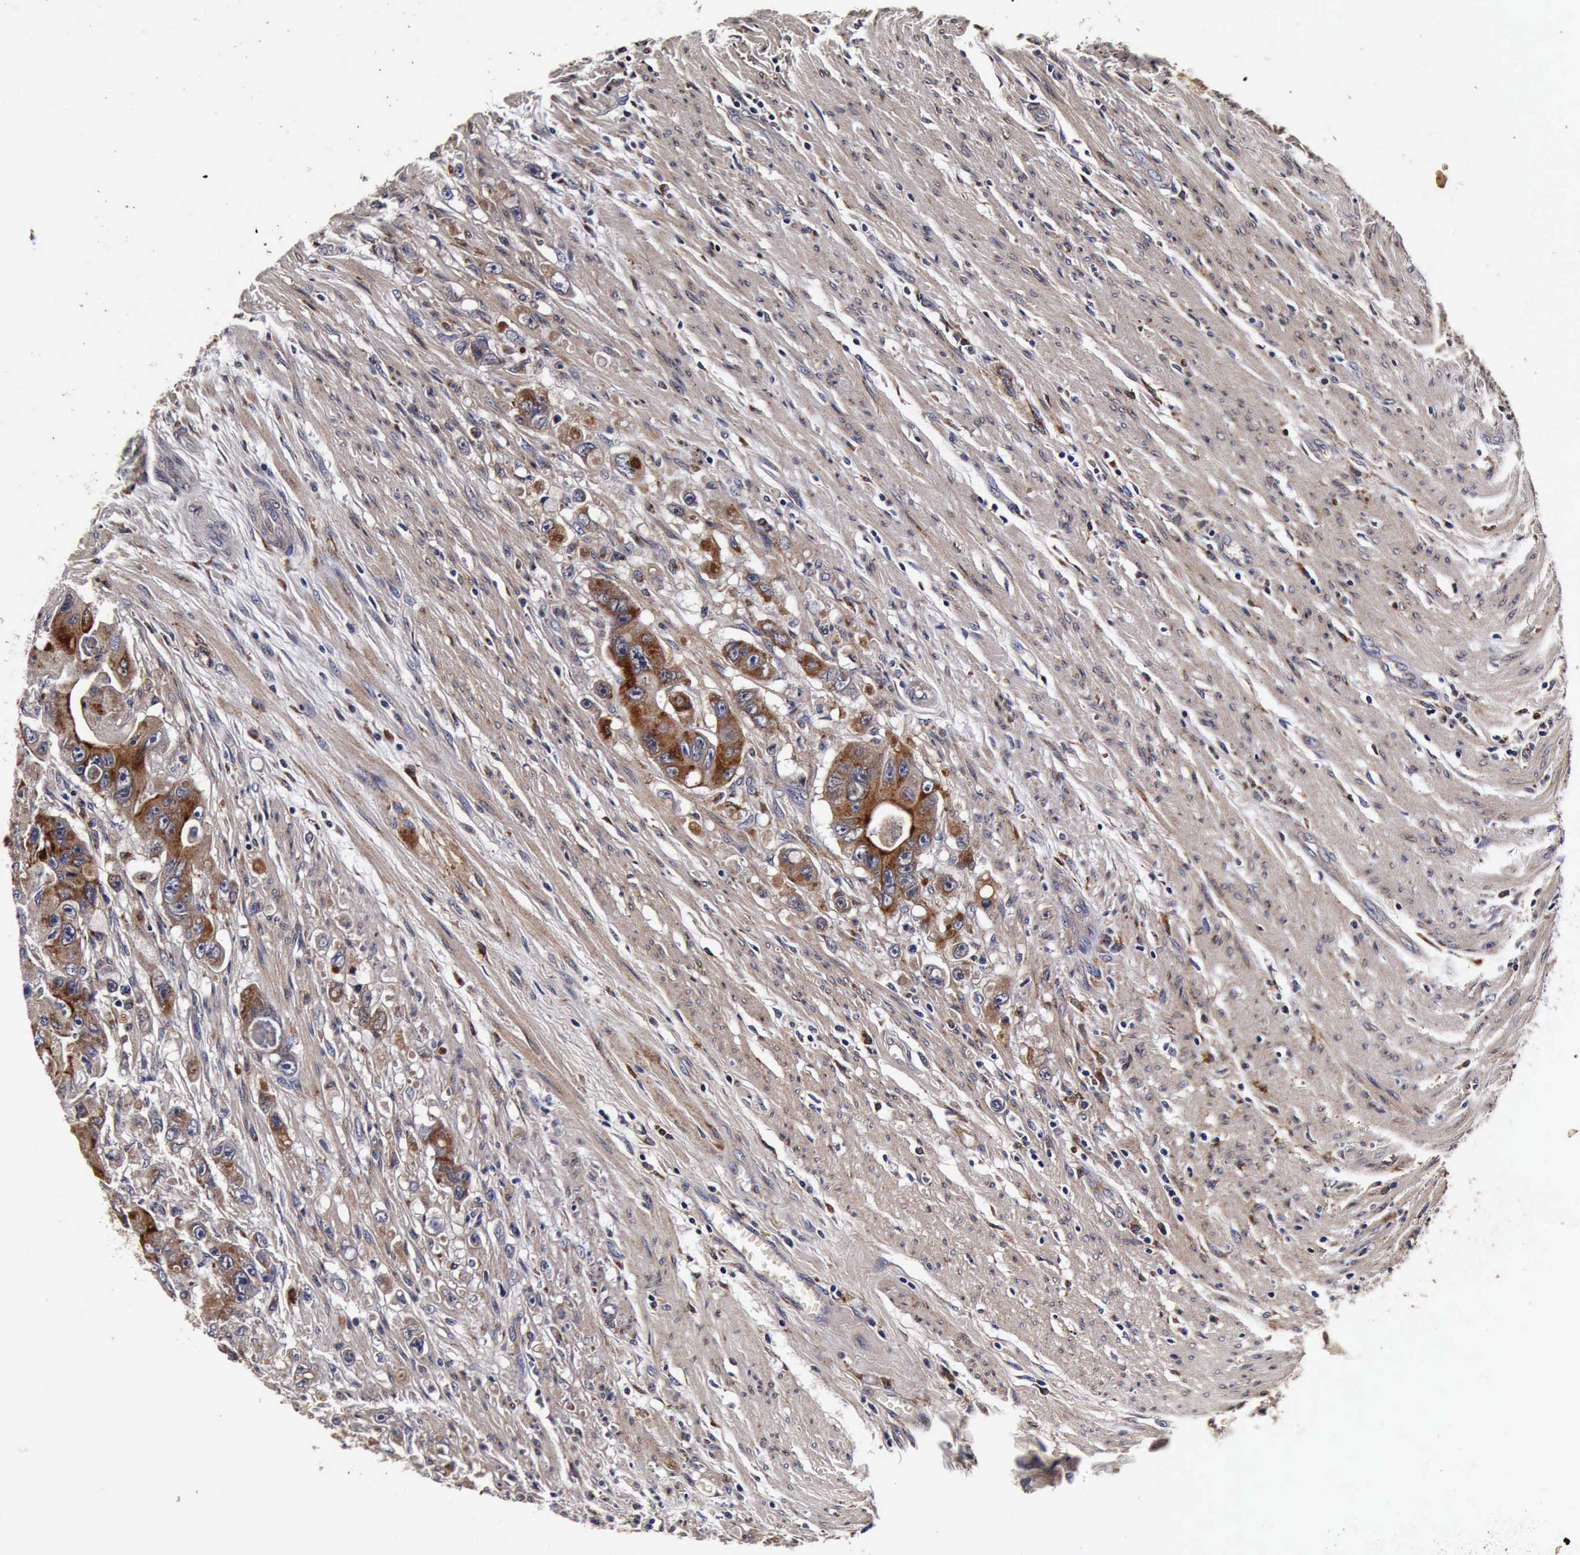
{"staining": {"intensity": "strong", "quantity": ">75%", "location": "cytoplasmic/membranous"}, "tissue": "colorectal cancer", "cell_type": "Tumor cells", "image_type": "cancer", "snomed": [{"axis": "morphology", "description": "Adenocarcinoma, NOS"}, {"axis": "topography", "description": "Colon"}], "caption": "Colorectal cancer stained with immunohistochemistry (IHC) demonstrates strong cytoplasmic/membranous staining in approximately >75% of tumor cells.", "gene": "CST3", "patient": {"sex": "female", "age": 46}}